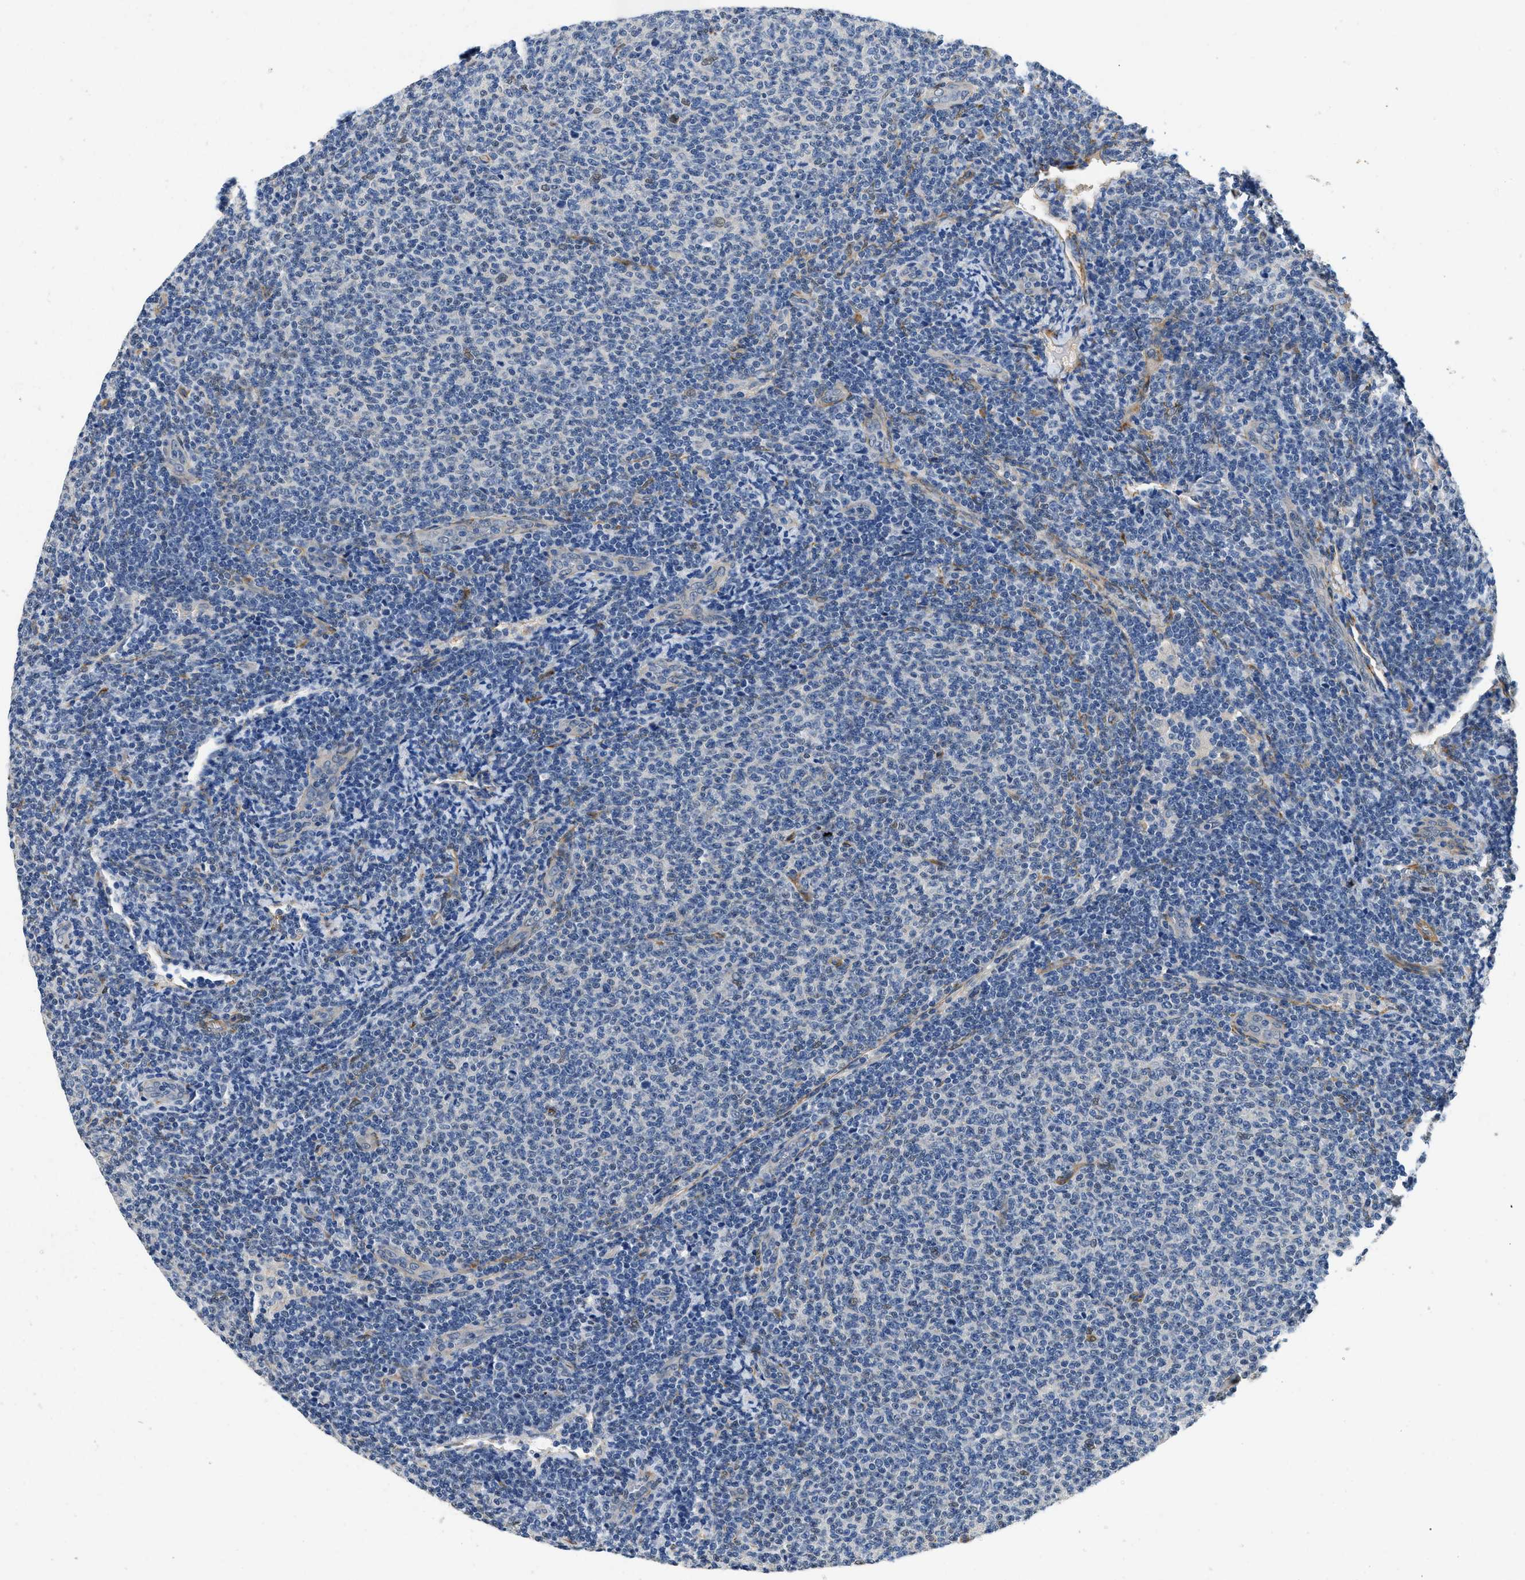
{"staining": {"intensity": "negative", "quantity": "none", "location": "none"}, "tissue": "lymphoma", "cell_type": "Tumor cells", "image_type": "cancer", "snomed": [{"axis": "morphology", "description": "Malignant lymphoma, non-Hodgkin's type, Low grade"}, {"axis": "topography", "description": "Lymph node"}], "caption": "Micrograph shows no protein expression in tumor cells of malignant lymphoma, non-Hodgkin's type (low-grade) tissue. The staining is performed using DAB (3,3'-diaminobenzidine) brown chromogen with nuclei counter-stained in using hematoxylin.", "gene": "RAPH1", "patient": {"sex": "male", "age": 66}}